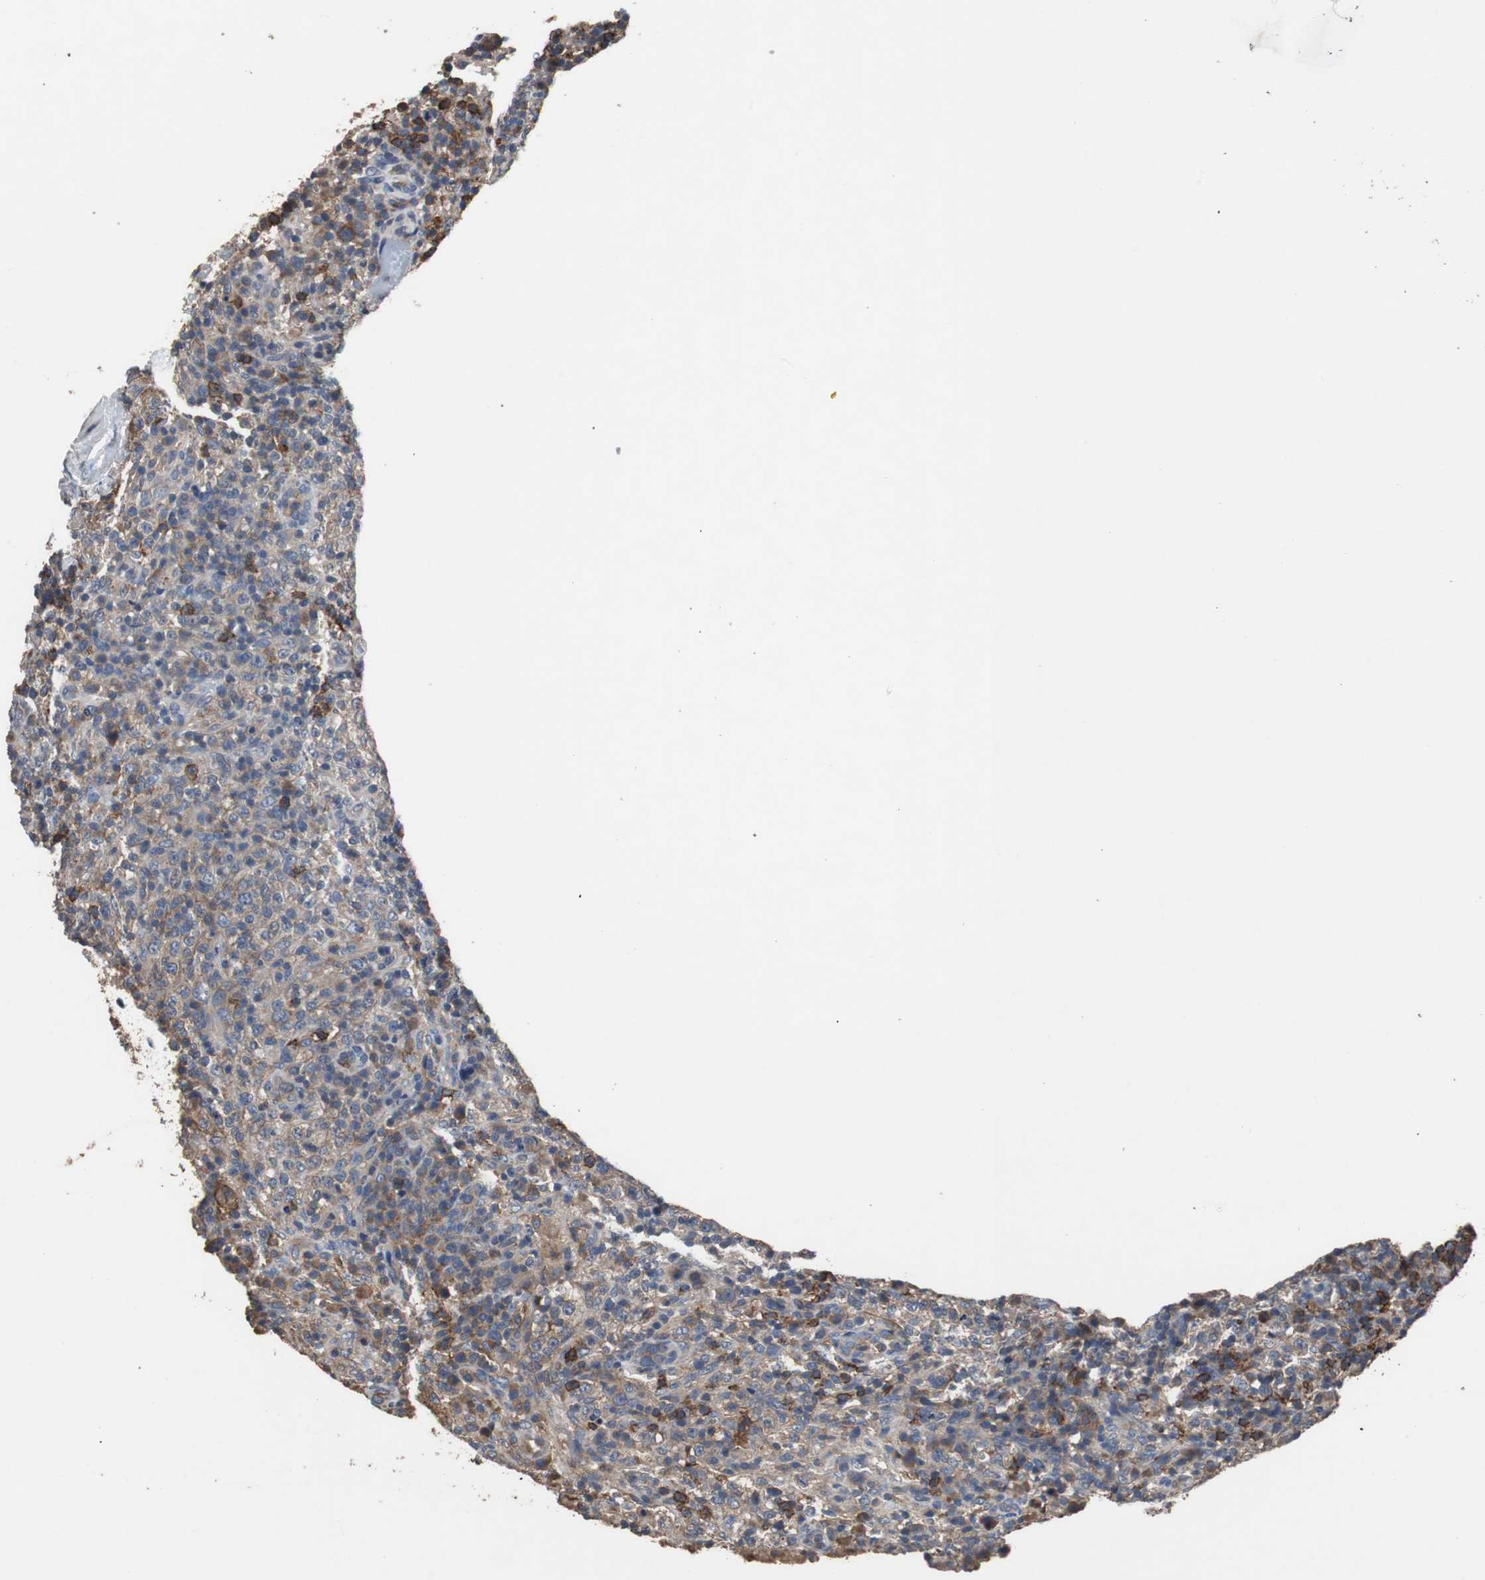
{"staining": {"intensity": "weak", "quantity": "25%-75%", "location": "cytoplasmic/membranous"}, "tissue": "lymphoma", "cell_type": "Tumor cells", "image_type": "cancer", "snomed": [{"axis": "morphology", "description": "Malignant lymphoma, non-Hodgkin's type, High grade"}, {"axis": "topography", "description": "Lymph node"}], "caption": "Weak cytoplasmic/membranous staining for a protein is present in about 25%-75% of tumor cells of lymphoma using immunohistochemistry (IHC).", "gene": "SCIMP", "patient": {"sex": "female", "age": 76}}